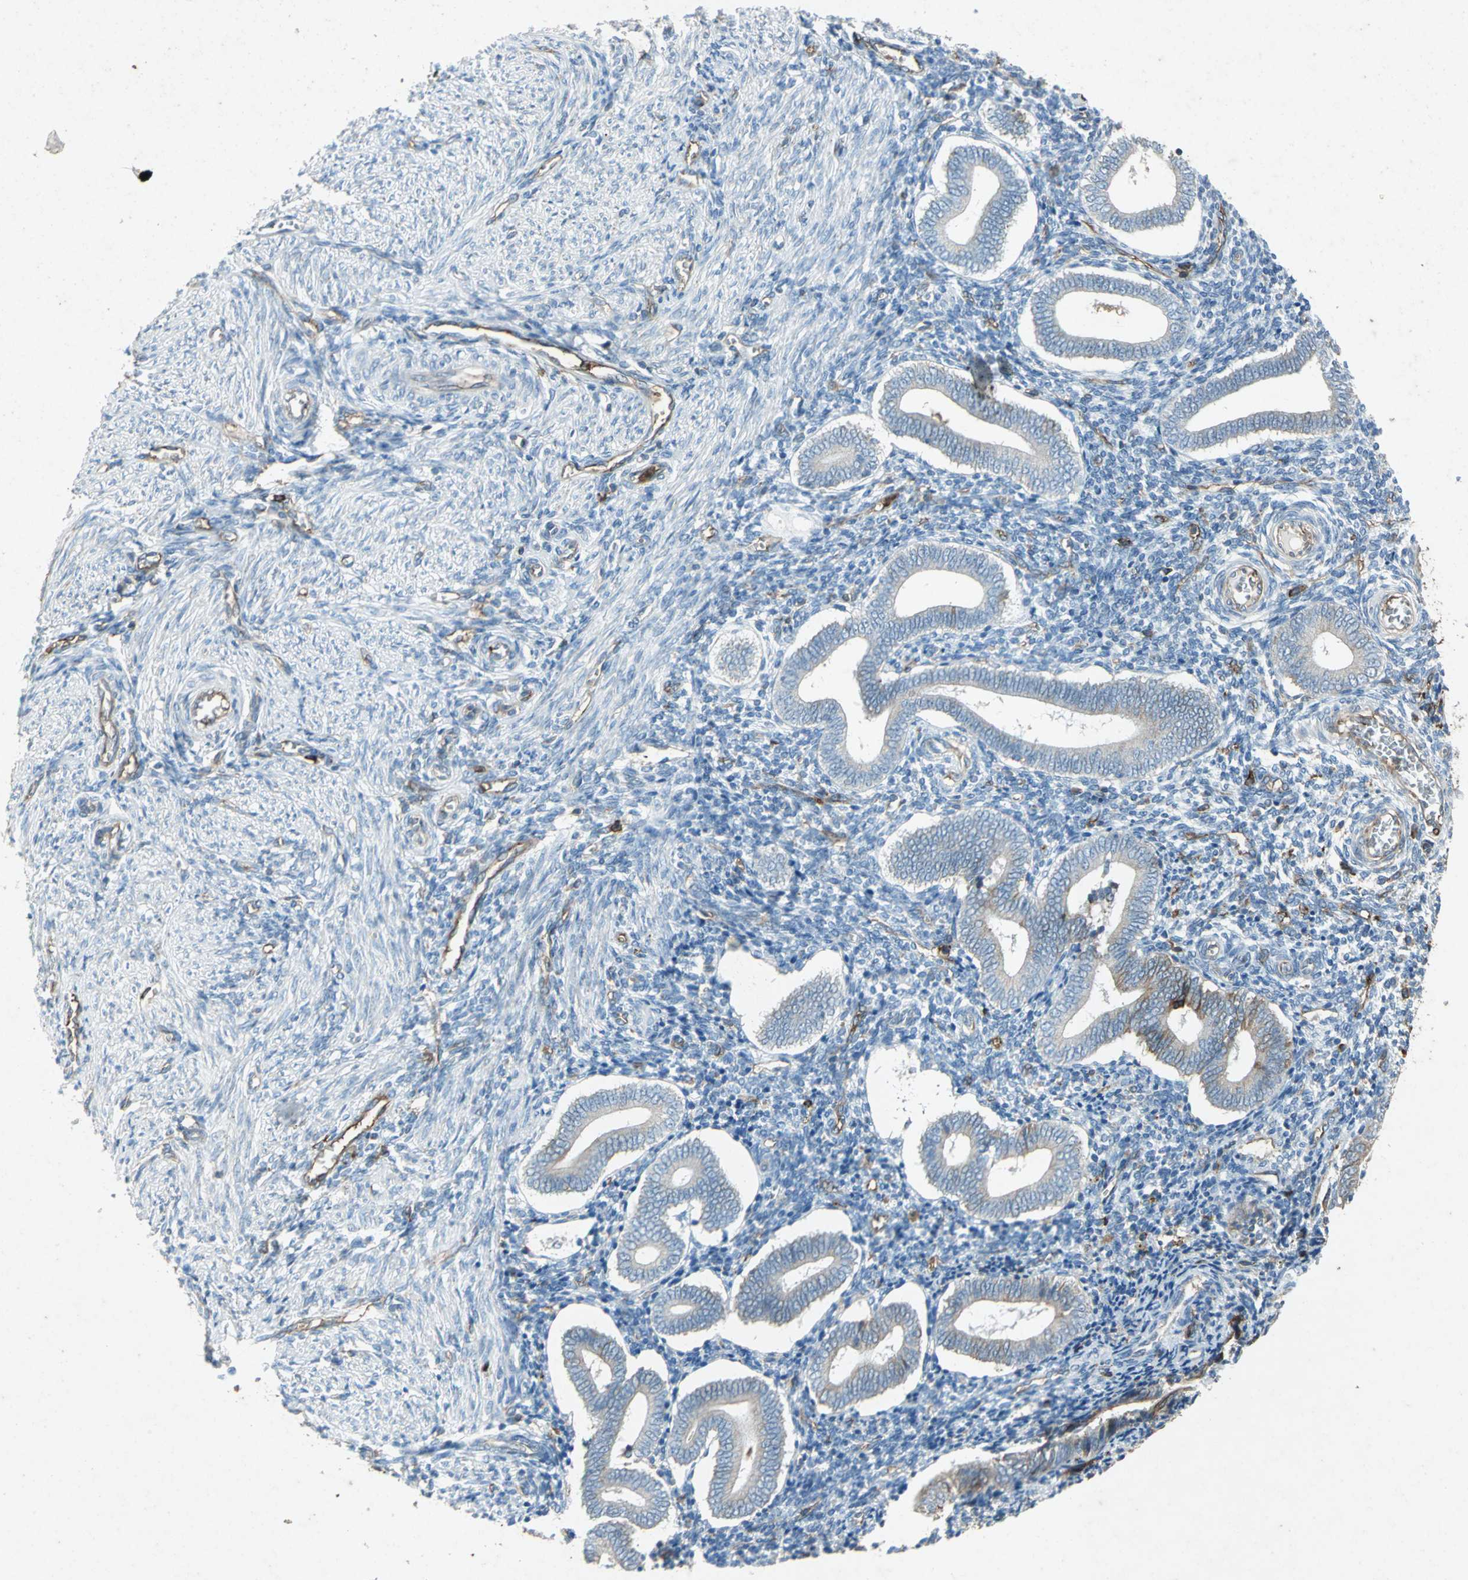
{"staining": {"intensity": "weak", "quantity": "<25%", "location": "cytoplasmic/membranous"}, "tissue": "endometrium", "cell_type": "Cells in endometrial stroma", "image_type": "normal", "snomed": [{"axis": "morphology", "description": "Normal tissue, NOS"}, {"axis": "topography", "description": "Uterus"}, {"axis": "topography", "description": "Endometrium"}], "caption": "Immunohistochemical staining of unremarkable human endometrium reveals no significant expression in cells in endometrial stroma. The staining was performed using DAB to visualize the protein expression in brown, while the nuclei were stained in blue with hematoxylin (Magnification: 20x).", "gene": "CCR6", "patient": {"sex": "female", "age": 33}}